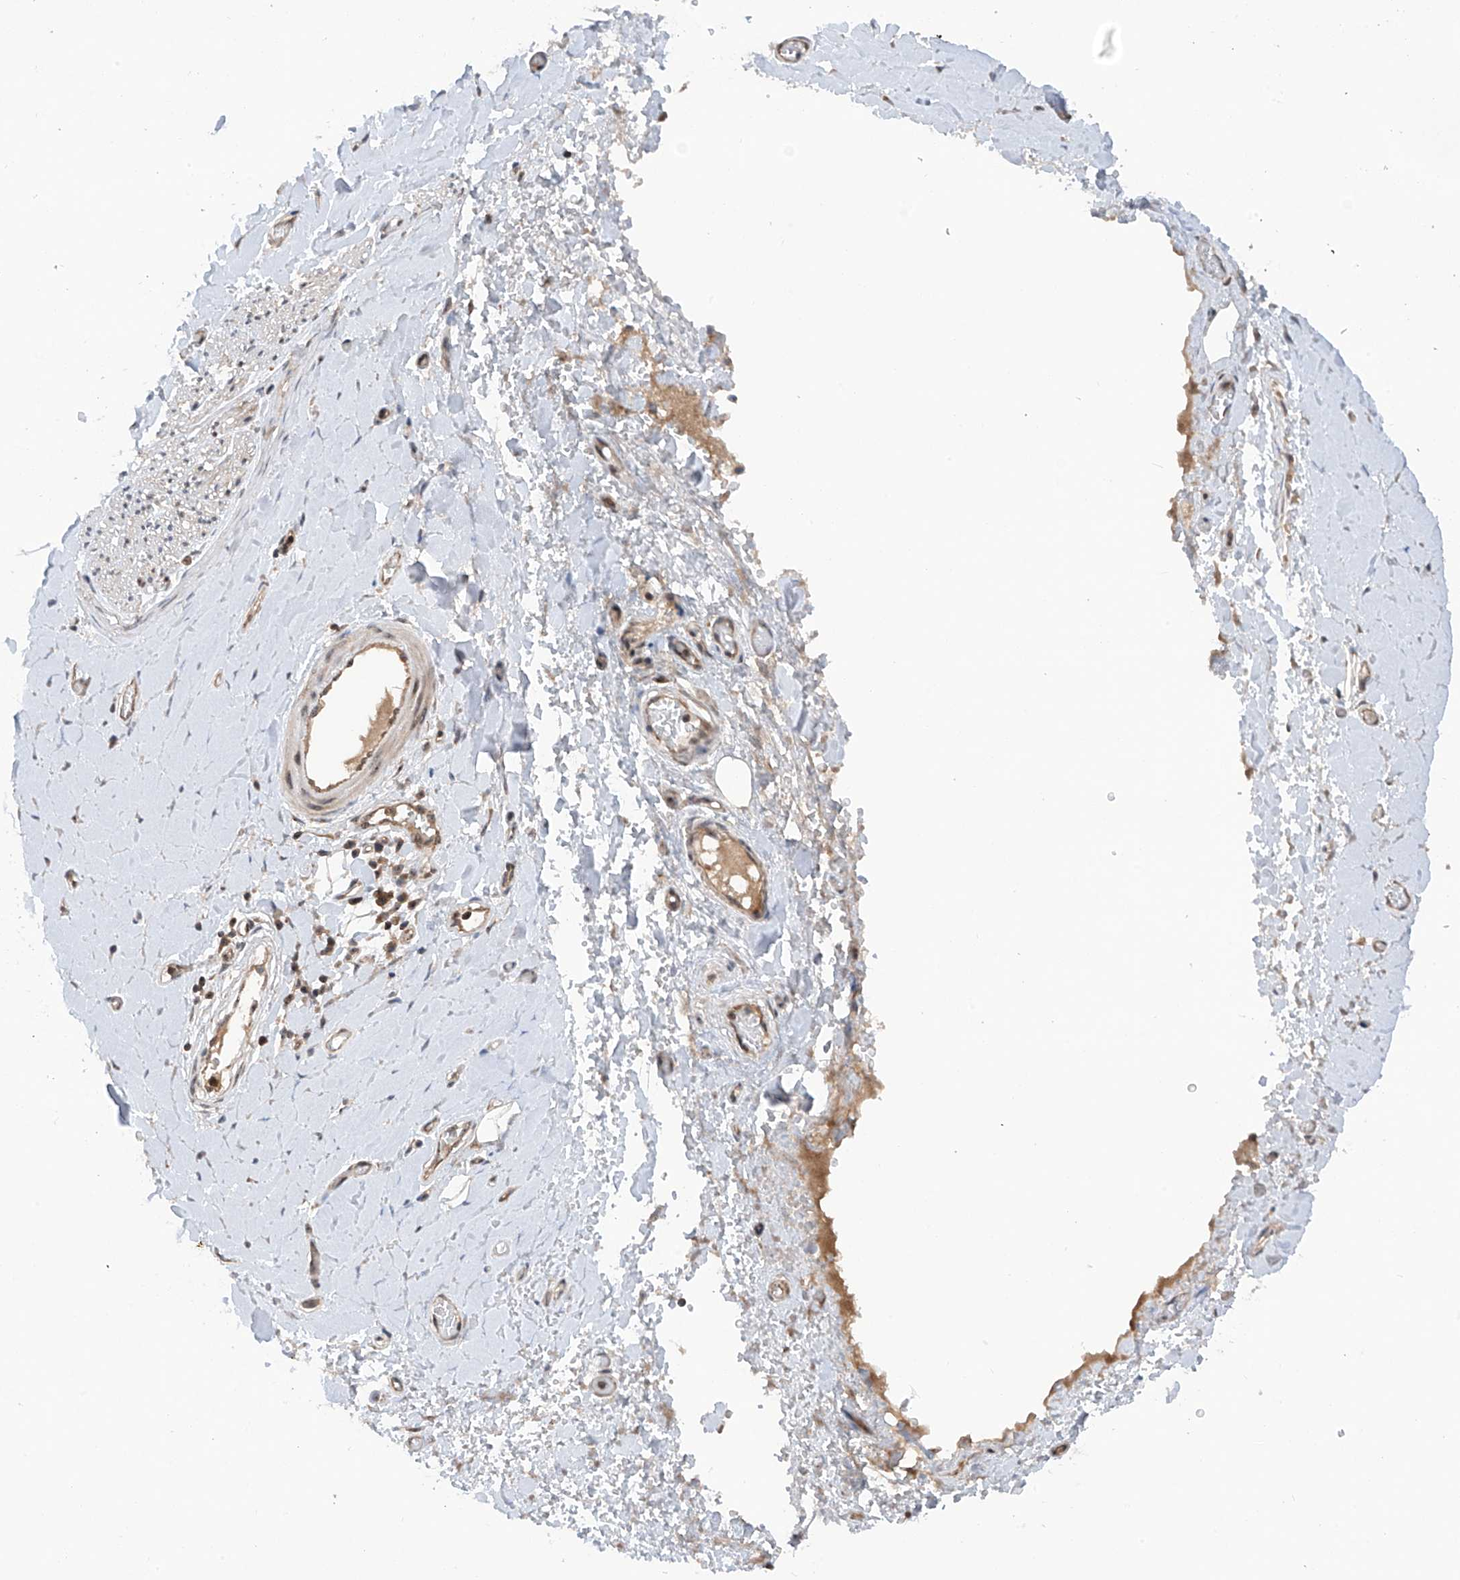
{"staining": {"intensity": "weak", "quantity": "<25%", "location": "cytoplasmic/membranous"}, "tissue": "adipose tissue", "cell_type": "Adipocytes", "image_type": "normal", "snomed": [{"axis": "morphology", "description": "Normal tissue, NOS"}, {"axis": "morphology", "description": "Adenocarcinoma, NOS"}, {"axis": "topography", "description": "Stomach, upper"}, {"axis": "topography", "description": "Peripheral nerve tissue"}], "caption": "Protein analysis of normal adipose tissue demonstrates no significant positivity in adipocytes.", "gene": "C1orf131", "patient": {"sex": "male", "age": 62}}